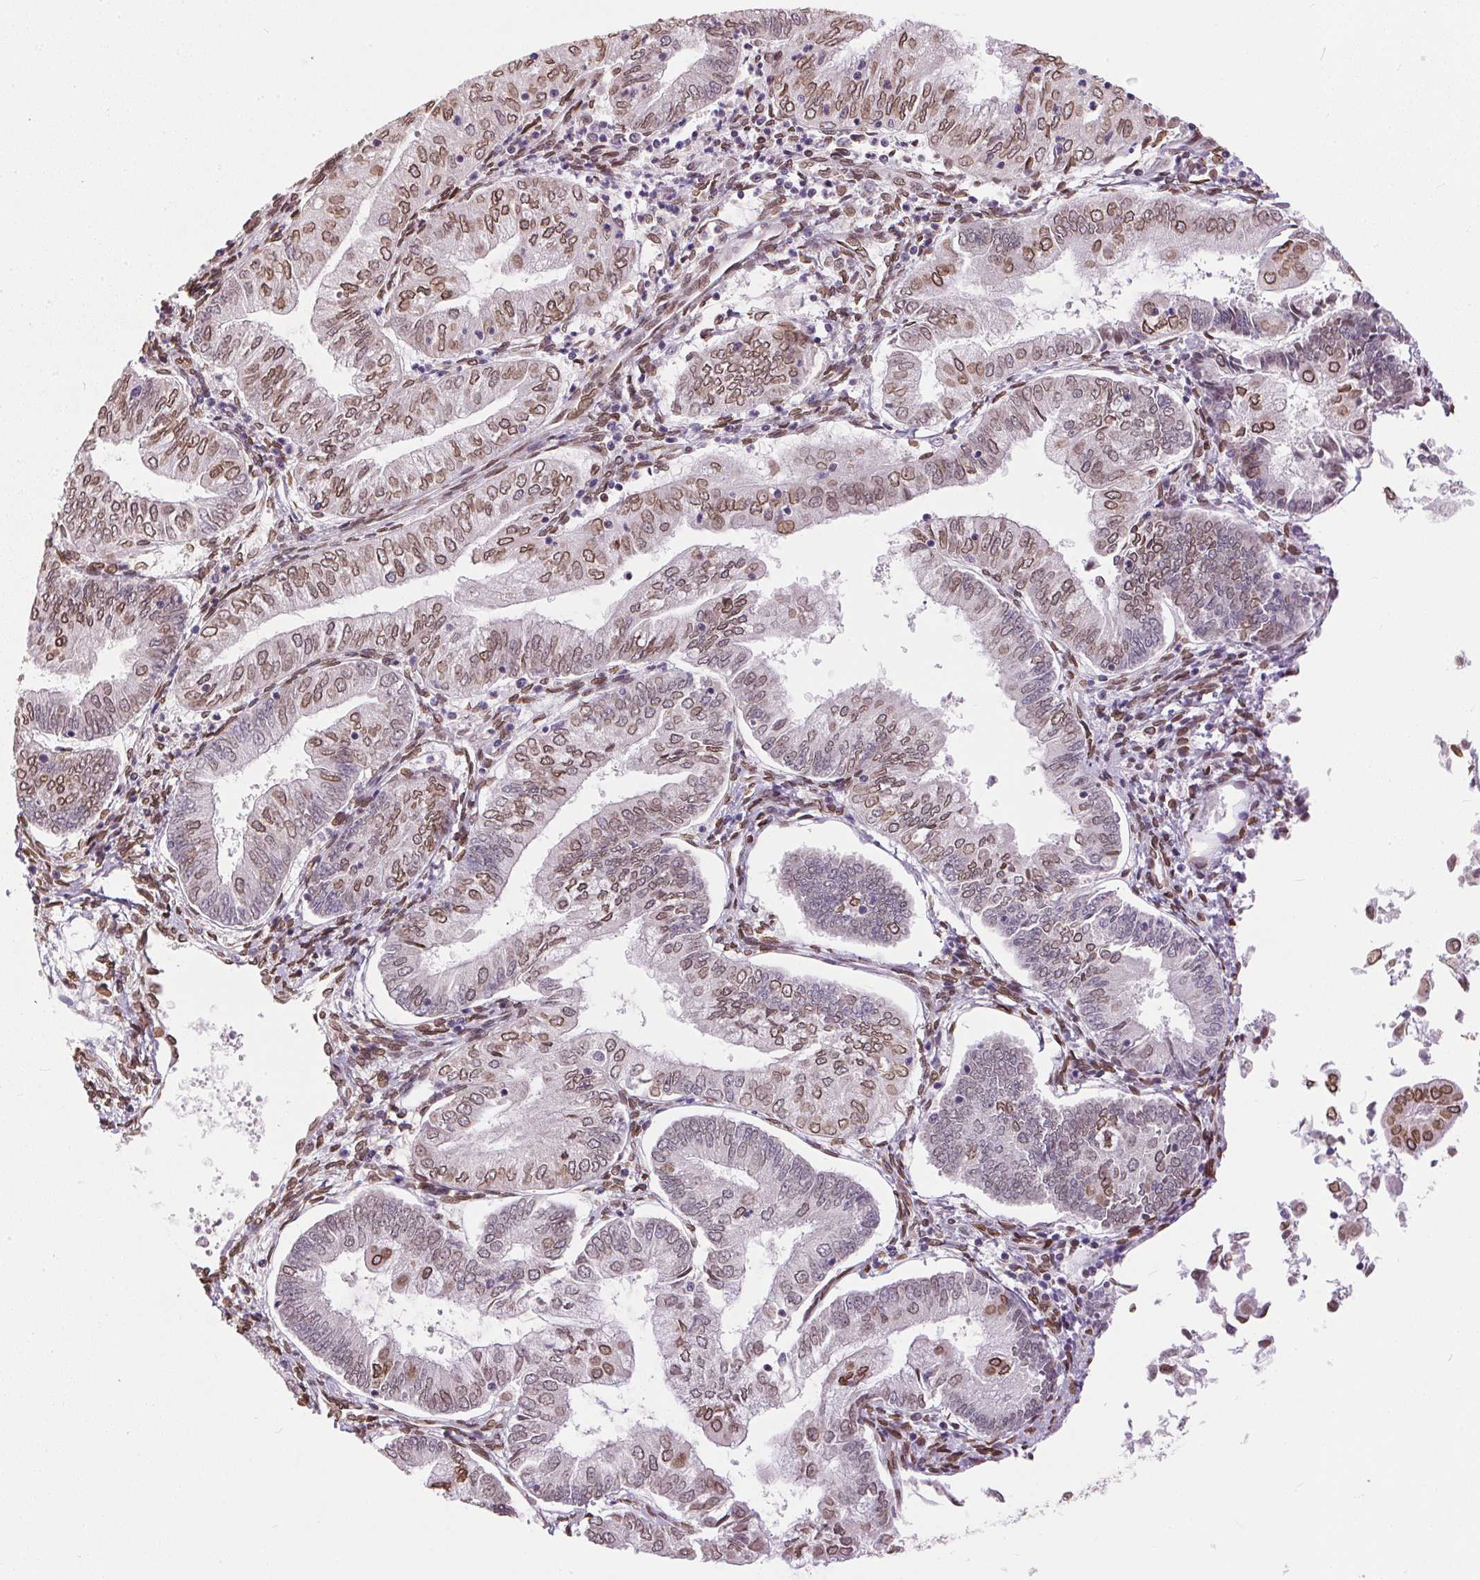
{"staining": {"intensity": "moderate", "quantity": ">75%", "location": "cytoplasmic/membranous,nuclear"}, "tissue": "endometrial cancer", "cell_type": "Tumor cells", "image_type": "cancer", "snomed": [{"axis": "morphology", "description": "Adenocarcinoma, NOS"}, {"axis": "topography", "description": "Endometrium"}], "caption": "A medium amount of moderate cytoplasmic/membranous and nuclear expression is present in approximately >75% of tumor cells in endometrial adenocarcinoma tissue.", "gene": "TMEM175", "patient": {"sex": "female", "age": 55}}